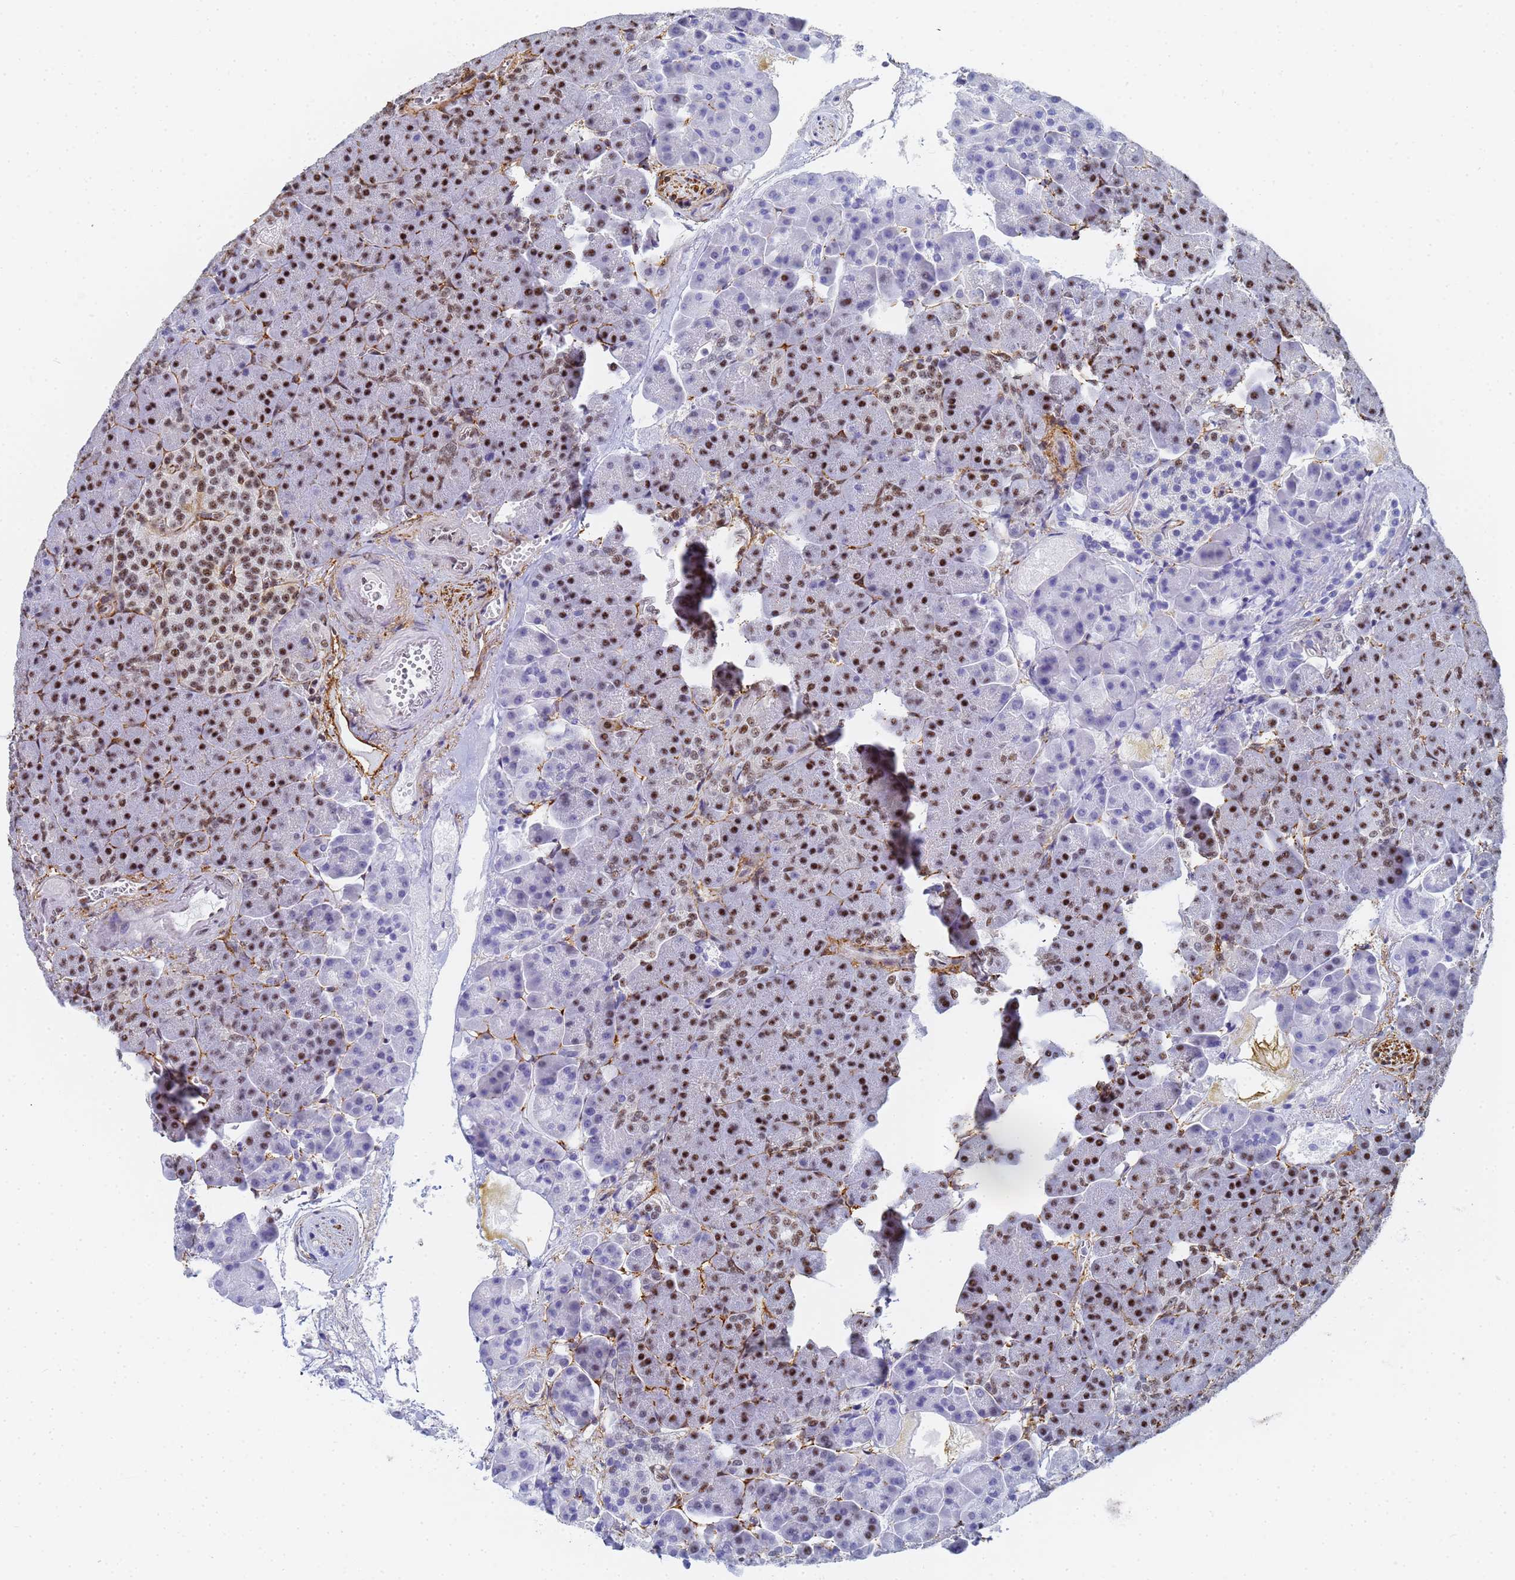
{"staining": {"intensity": "moderate", "quantity": "25%-75%", "location": "nuclear"}, "tissue": "pancreas", "cell_type": "Exocrine glandular cells", "image_type": "normal", "snomed": [{"axis": "morphology", "description": "Normal tissue, NOS"}, {"axis": "topography", "description": "Pancreas"}], "caption": "A brown stain highlights moderate nuclear staining of a protein in exocrine glandular cells of unremarkable pancreas. (IHC, brightfield microscopy, high magnification).", "gene": "PRRT4", "patient": {"sex": "female", "age": 74}}